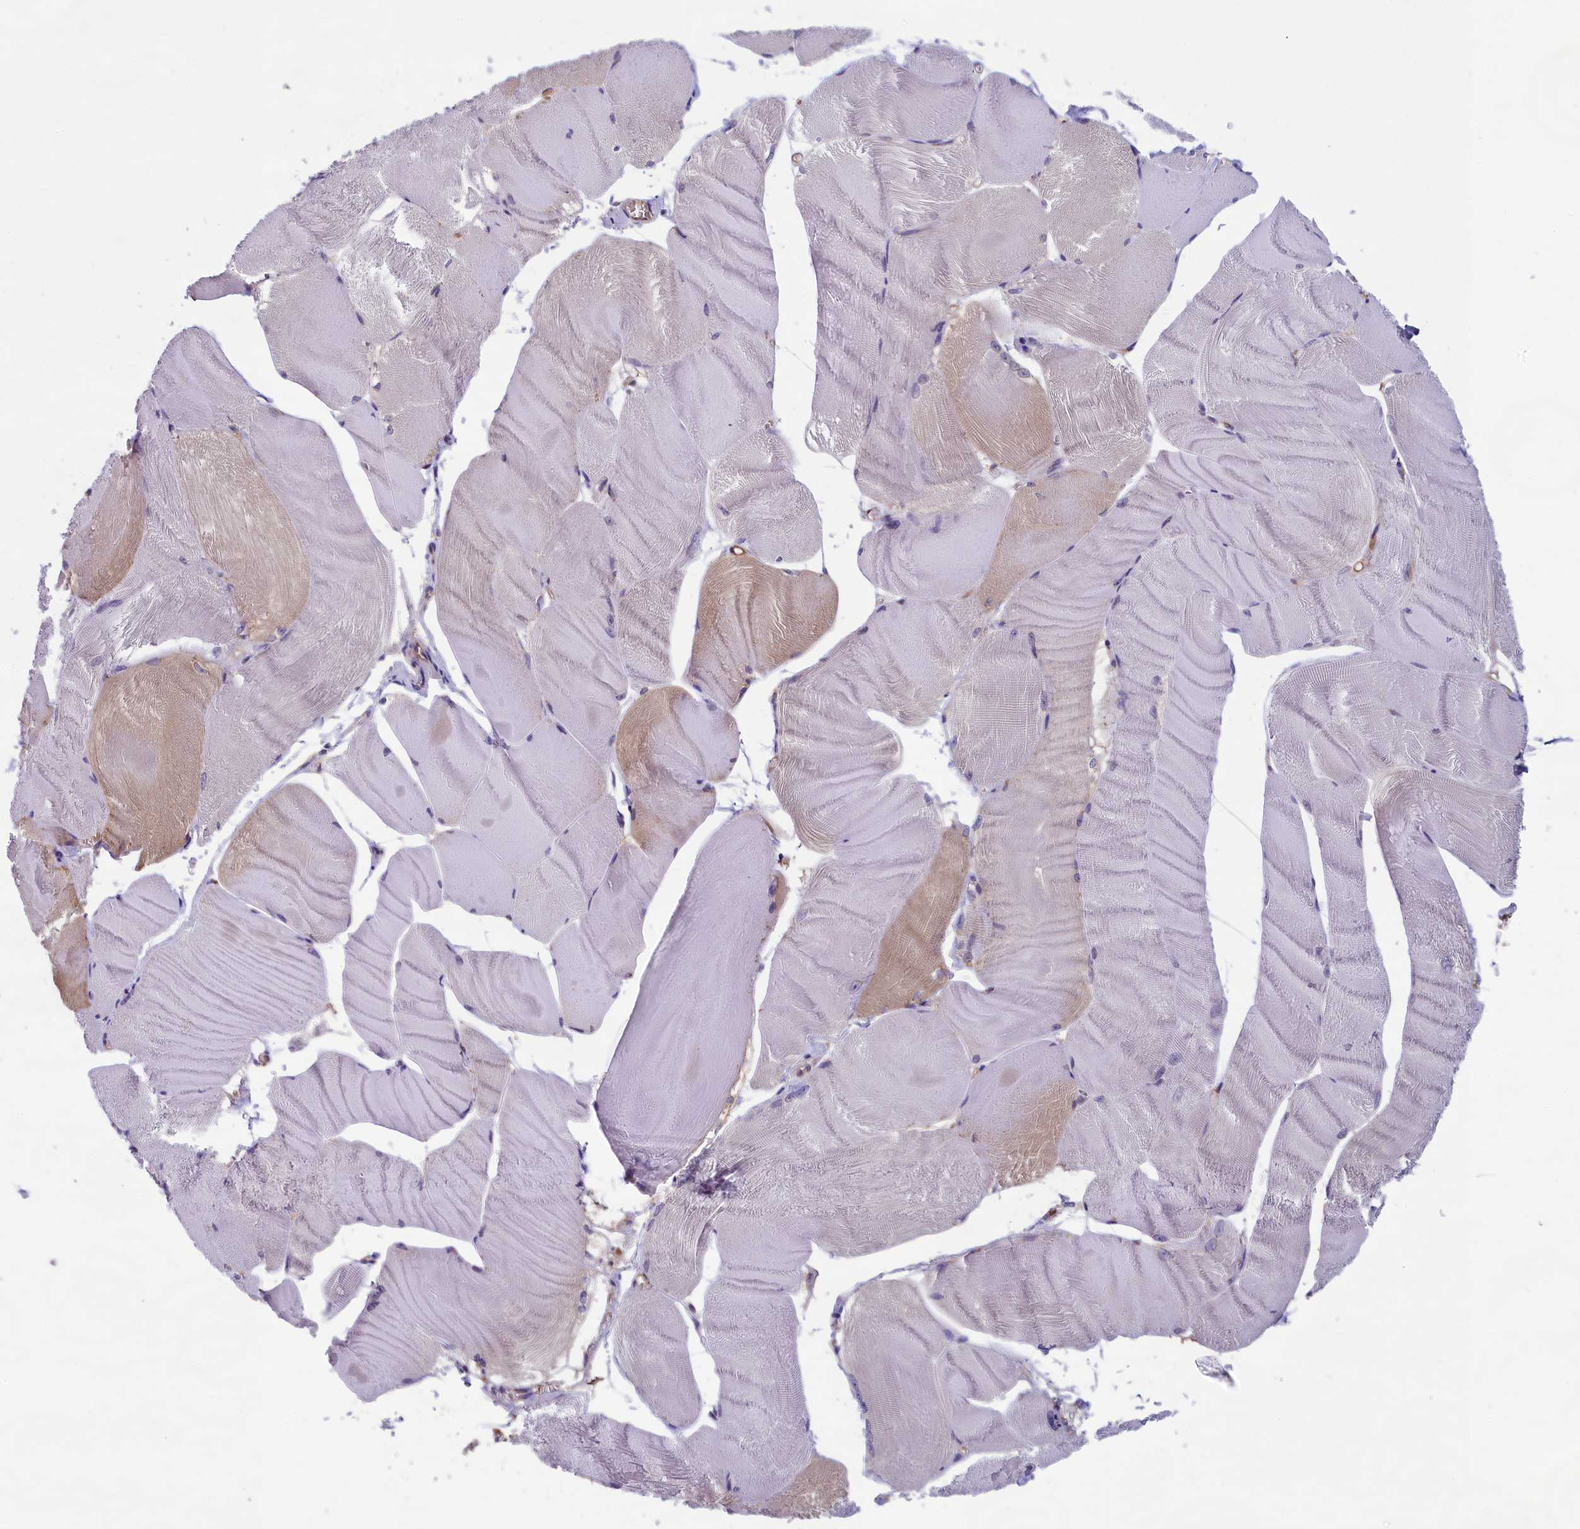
{"staining": {"intensity": "weak", "quantity": "<25%", "location": "cytoplasmic/membranous"}, "tissue": "skeletal muscle", "cell_type": "Myocytes", "image_type": "normal", "snomed": [{"axis": "morphology", "description": "Normal tissue, NOS"}, {"axis": "morphology", "description": "Basal cell carcinoma"}, {"axis": "topography", "description": "Skeletal muscle"}], "caption": "This is an immunohistochemistry histopathology image of benign human skeletal muscle. There is no expression in myocytes.", "gene": "ABCC8", "patient": {"sex": "female", "age": 64}}